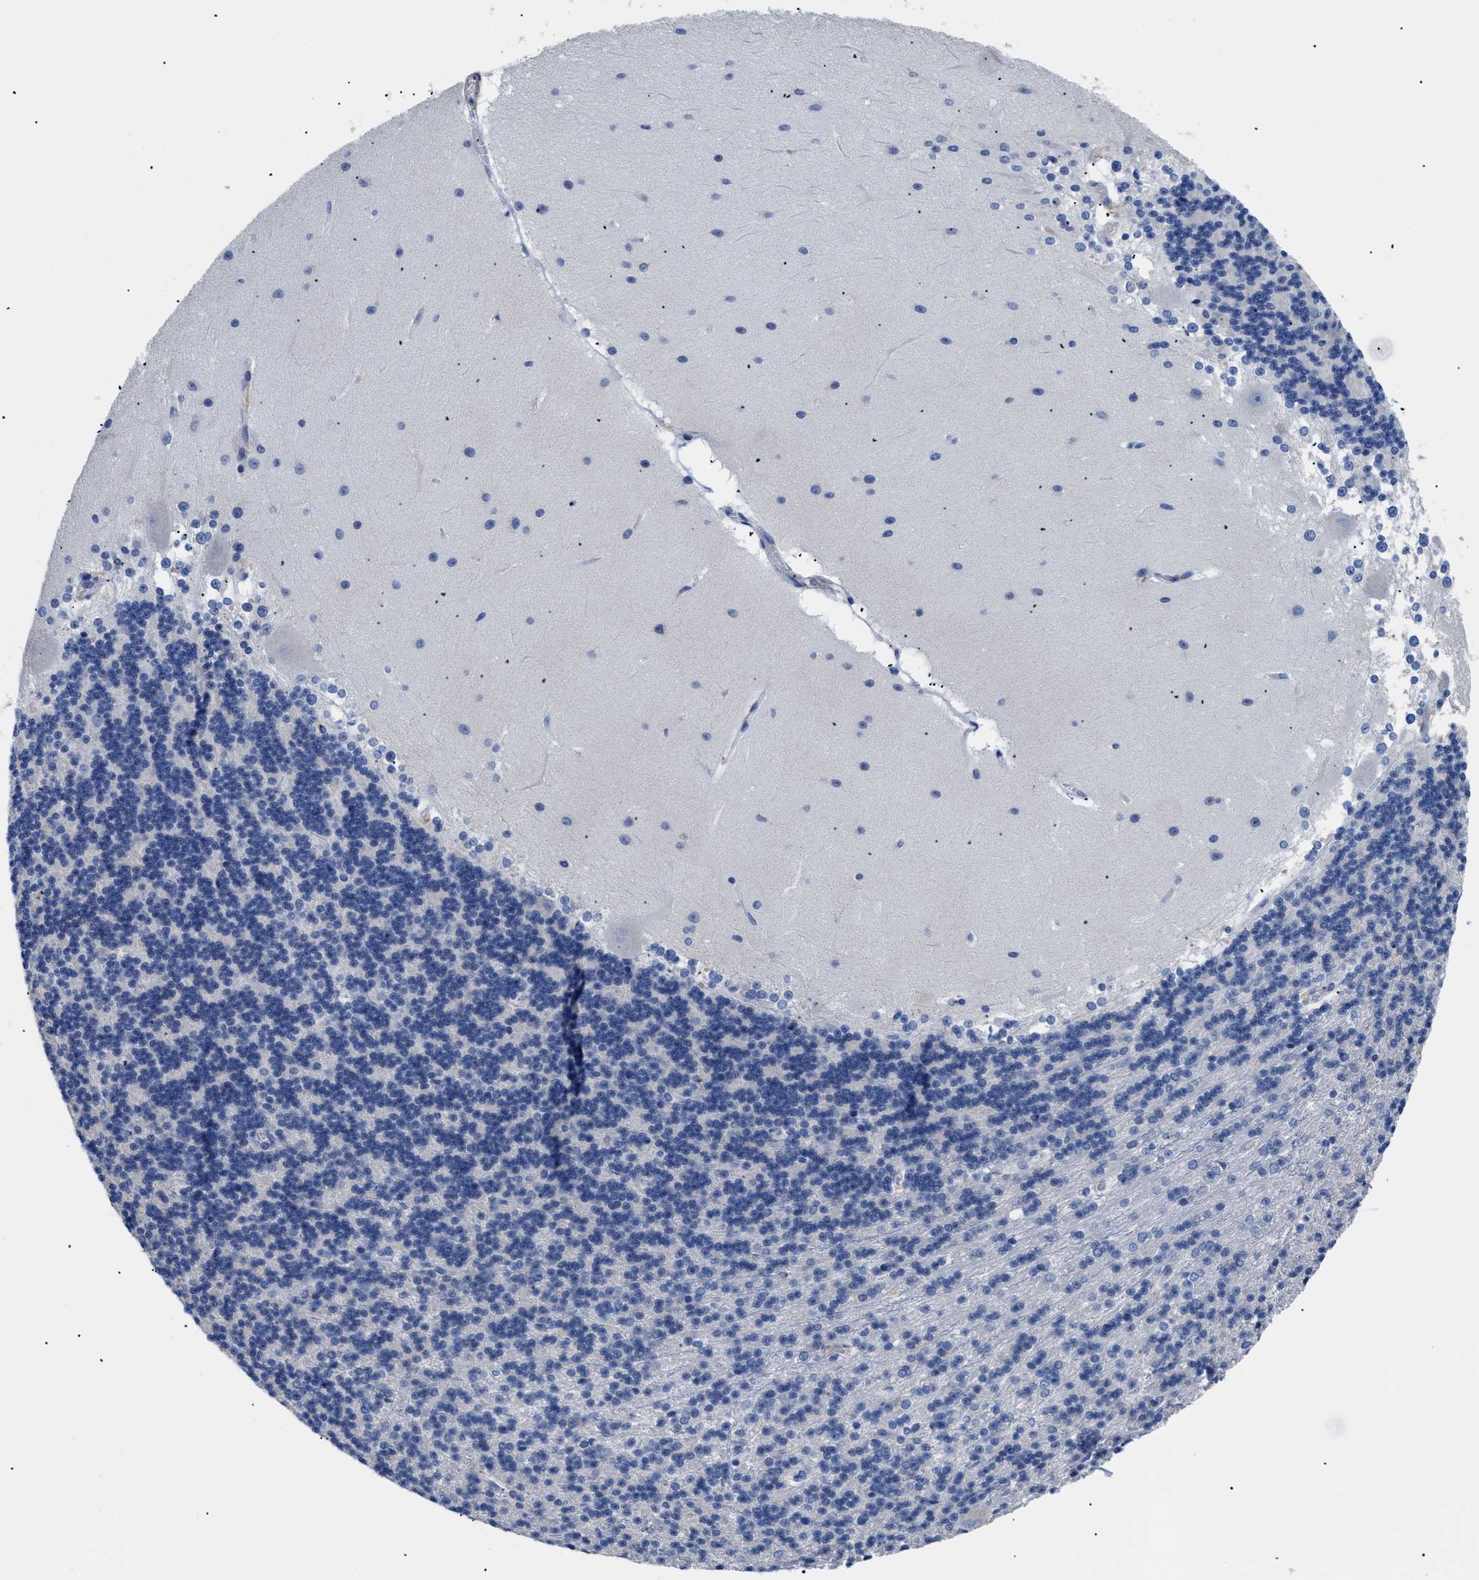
{"staining": {"intensity": "negative", "quantity": "none", "location": "none"}, "tissue": "cerebellum", "cell_type": "Cells in granular layer", "image_type": "normal", "snomed": [{"axis": "morphology", "description": "Normal tissue, NOS"}, {"axis": "topography", "description": "Cerebellum"}], "caption": "A histopathology image of human cerebellum is negative for staining in cells in granular layer.", "gene": "HLA", "patient": {"sex": "female", "age": 19}}